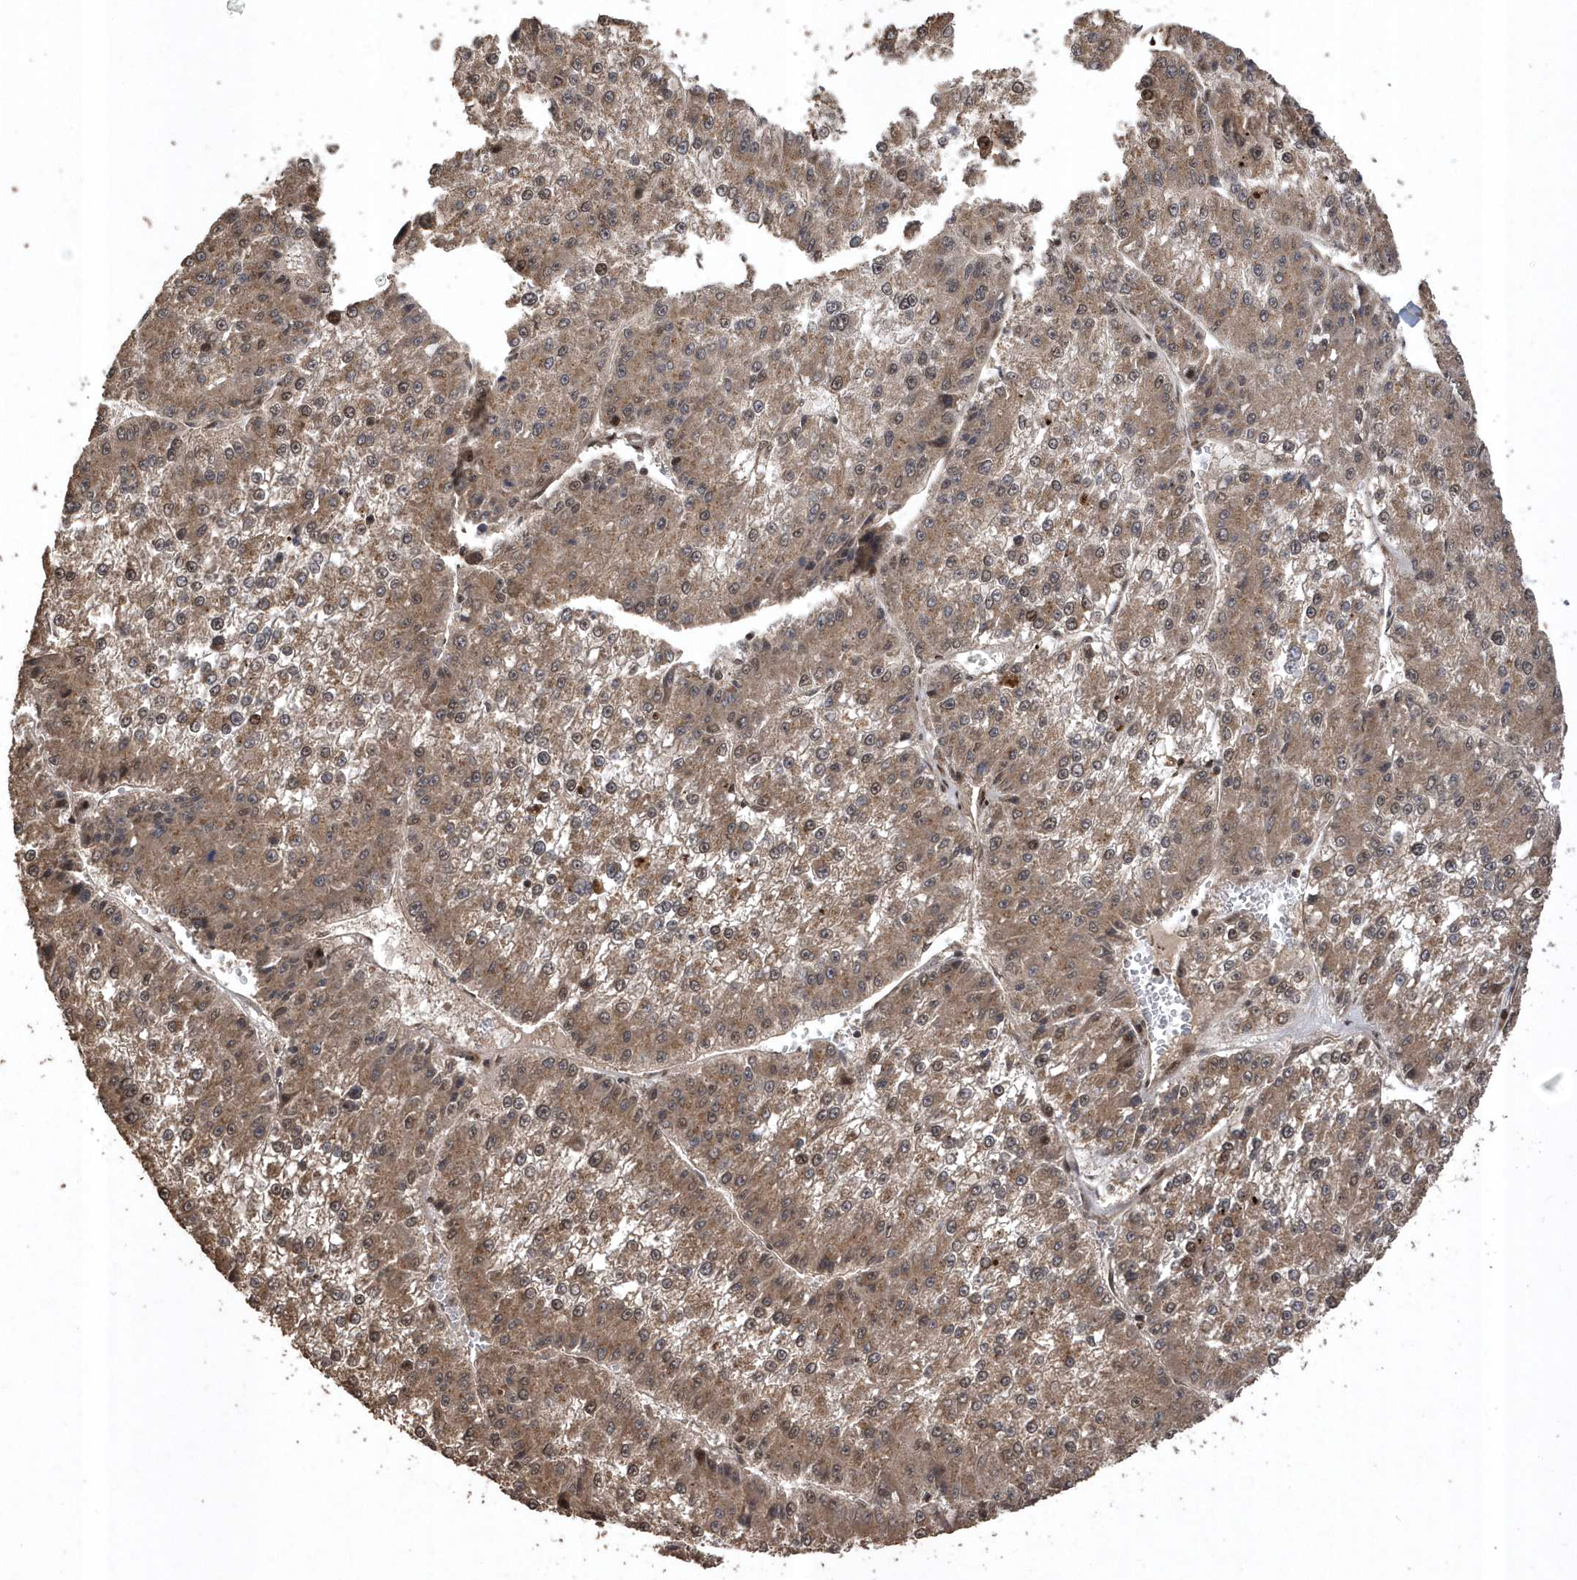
{"staining": {"intensity": "moderate", "quantity": ">75%", "location": "cytoplasmic/membranous"}, "tissue": "liver cancer", "cell_type": "Tumor cells", "image_type": "cancer", "snomed": [{"axis": "morphology", "description": "Carcinoma, Hepatocellular, NOS"}, {"axis": "topography", "description": "Liver"}], "caption": "Hepatocellular carcinoma (liver) tissue demonstrates moderate cytoplasmic/membranous staining in about >75% of tumor cells, visualized by immunohistochemistry. (Brightfield microscopy of DAB IHC at high magnification).", "gene": "INTS12", "patient": {"sex": "female", "age": 73}}